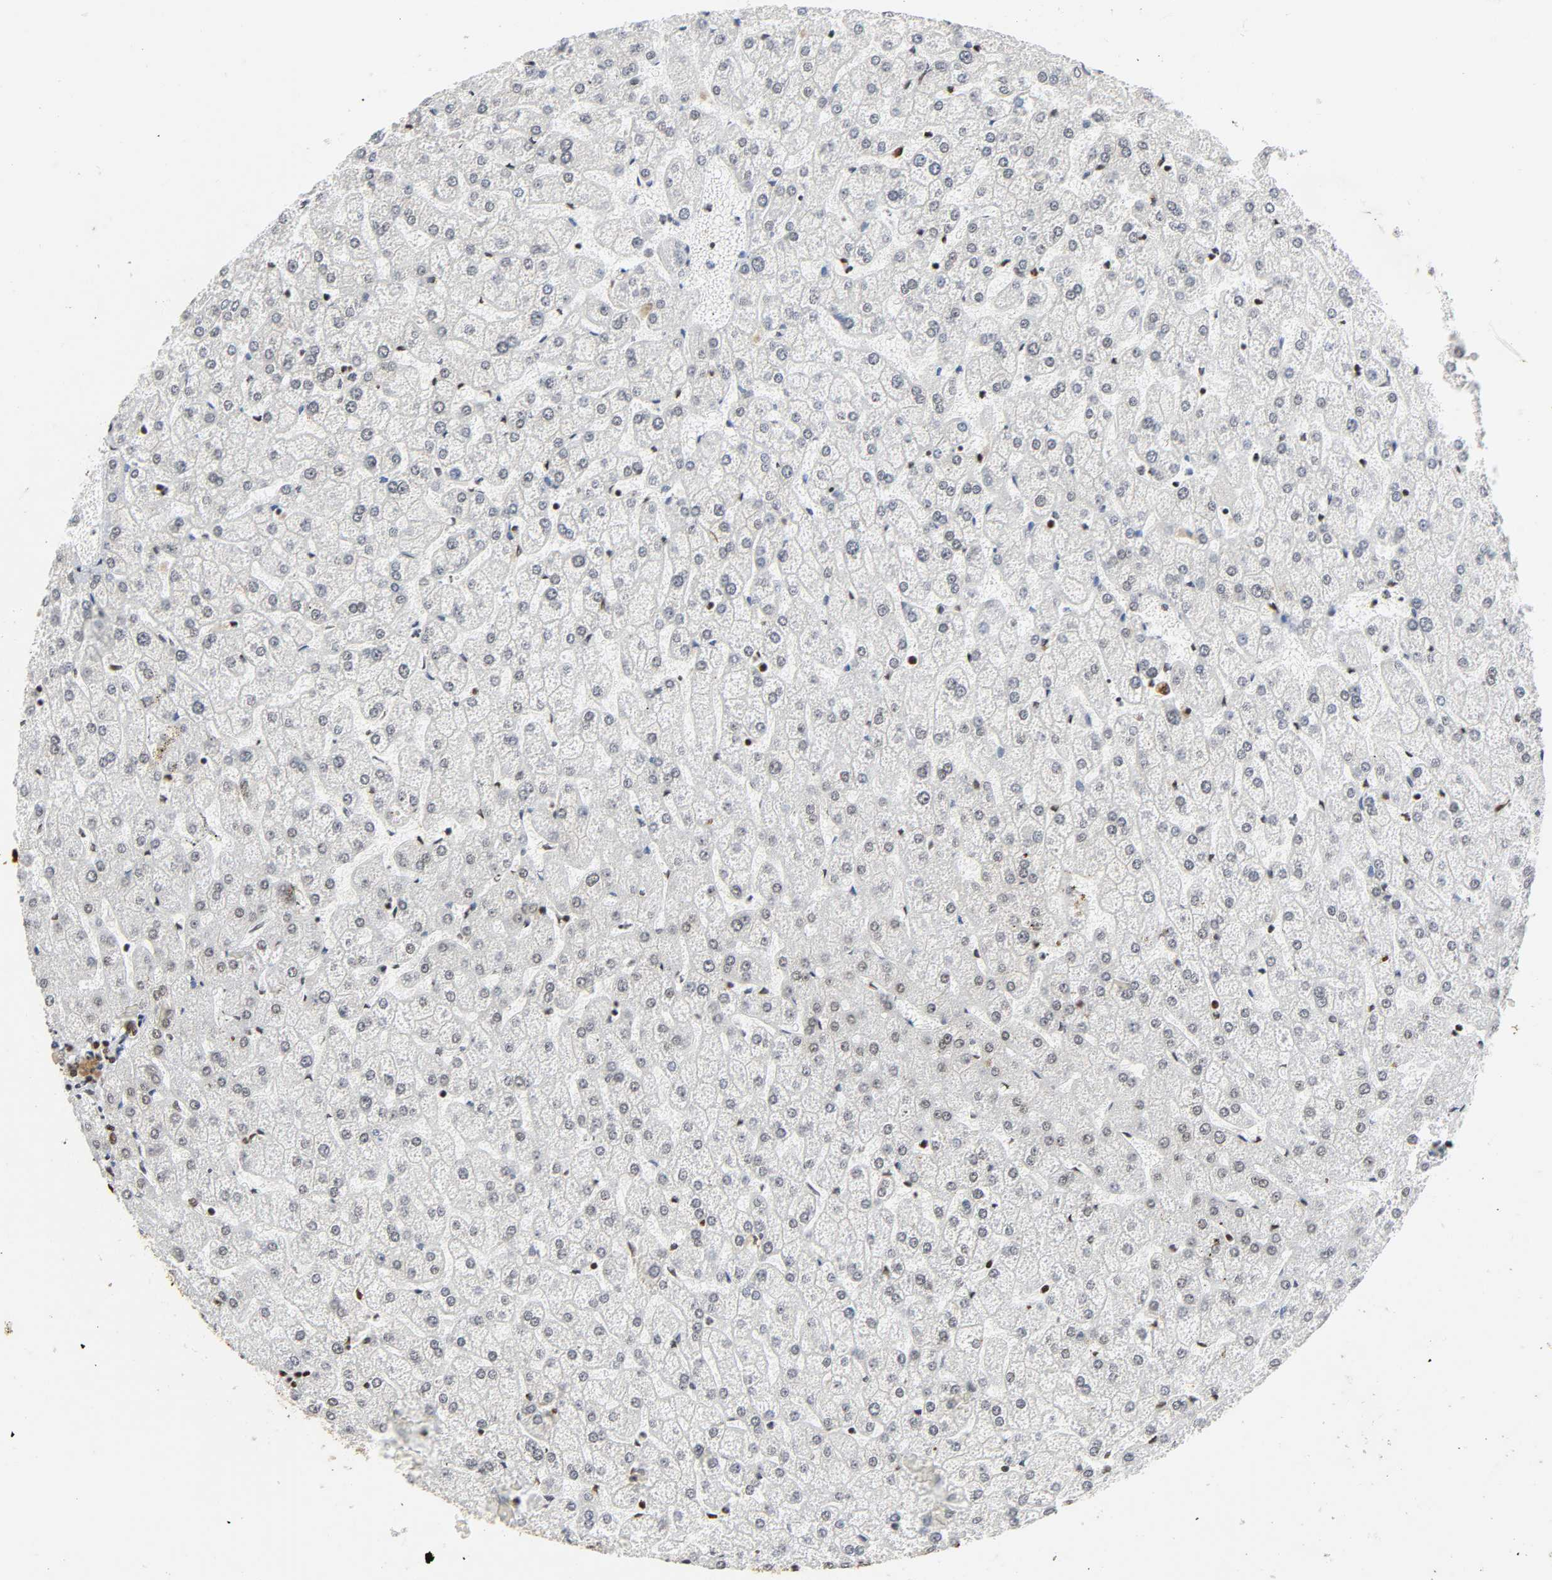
{"staining": {"intensity": "strong", "quantity": ">75%", "location": "cytoplasmic/membranous,nuclear"}, "tissue": "liver", "cell_type": "Cholangiocytes", "image_type": "normal", "snomed": [{"axis": "morphology", "description": "Normal tissue, NOS"}, {"axis": "topography", "description": "Liver"}], "caption": "Immunohistochemical staining of normal liver reveals strong cytoplasmic/membranous,nuclear protein expression in approximately >75% of cholangiocytes.", "gene": "HNRNPC", "patient": {"sex": "female", "age": 32}}